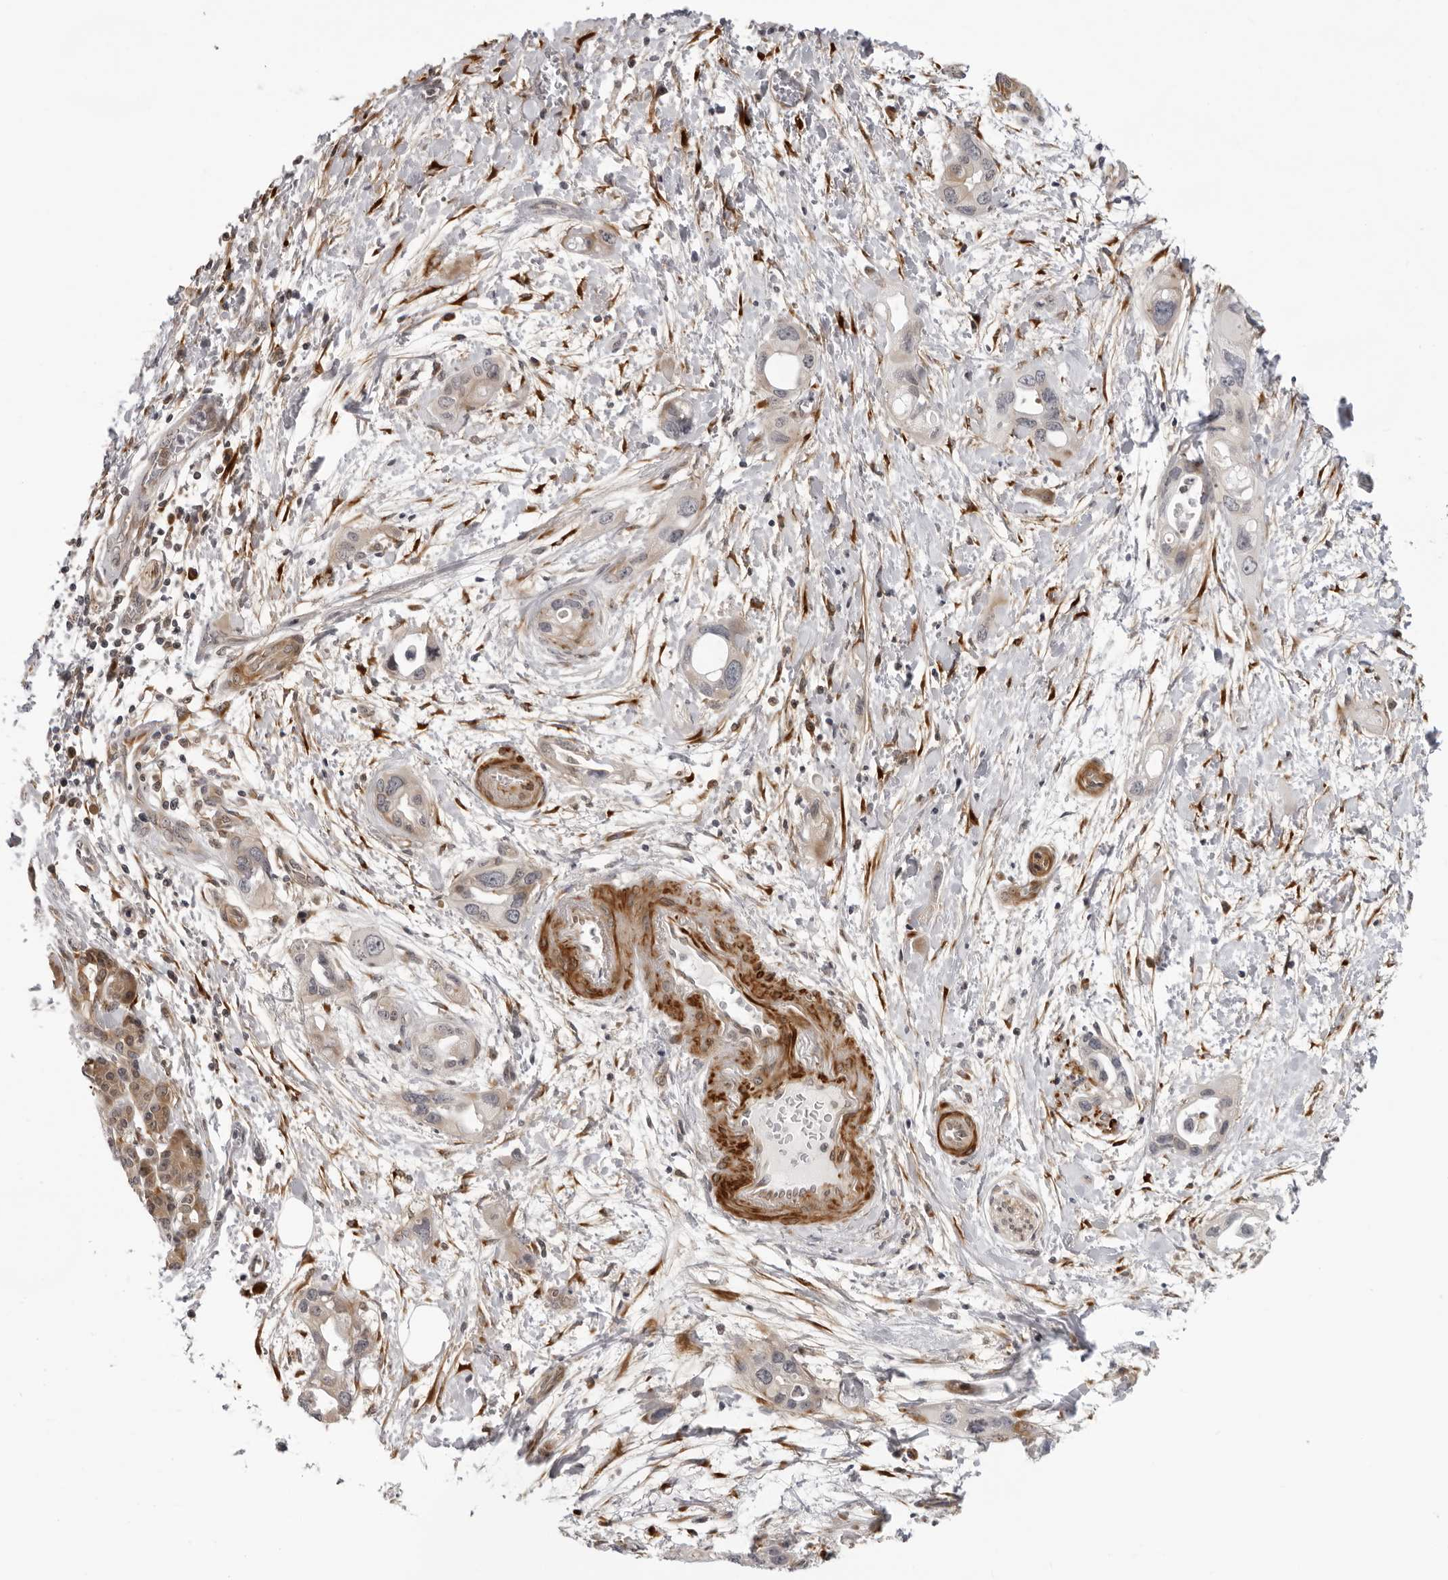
{"staining": {"intensity": "weak", "quantity": "<25%", "location": "cytoplasmic/membranous"}, "tissue": "pancreatic cancer", "cell_type": "Tumor cells", "image_type": "cancer", "snomed": [{"axis": "morphology", "description": "Adenocarcinoma, NOS"}, {"axis": "topography", "description": "Pancreas"}], "caption": "The immunohistochemistry photomicrograph has no significant positivity in tumor cells of pancreatic cancer tissue.", "gene": "SRGAP2", "patient": {"sex": "female", "age": 77}}